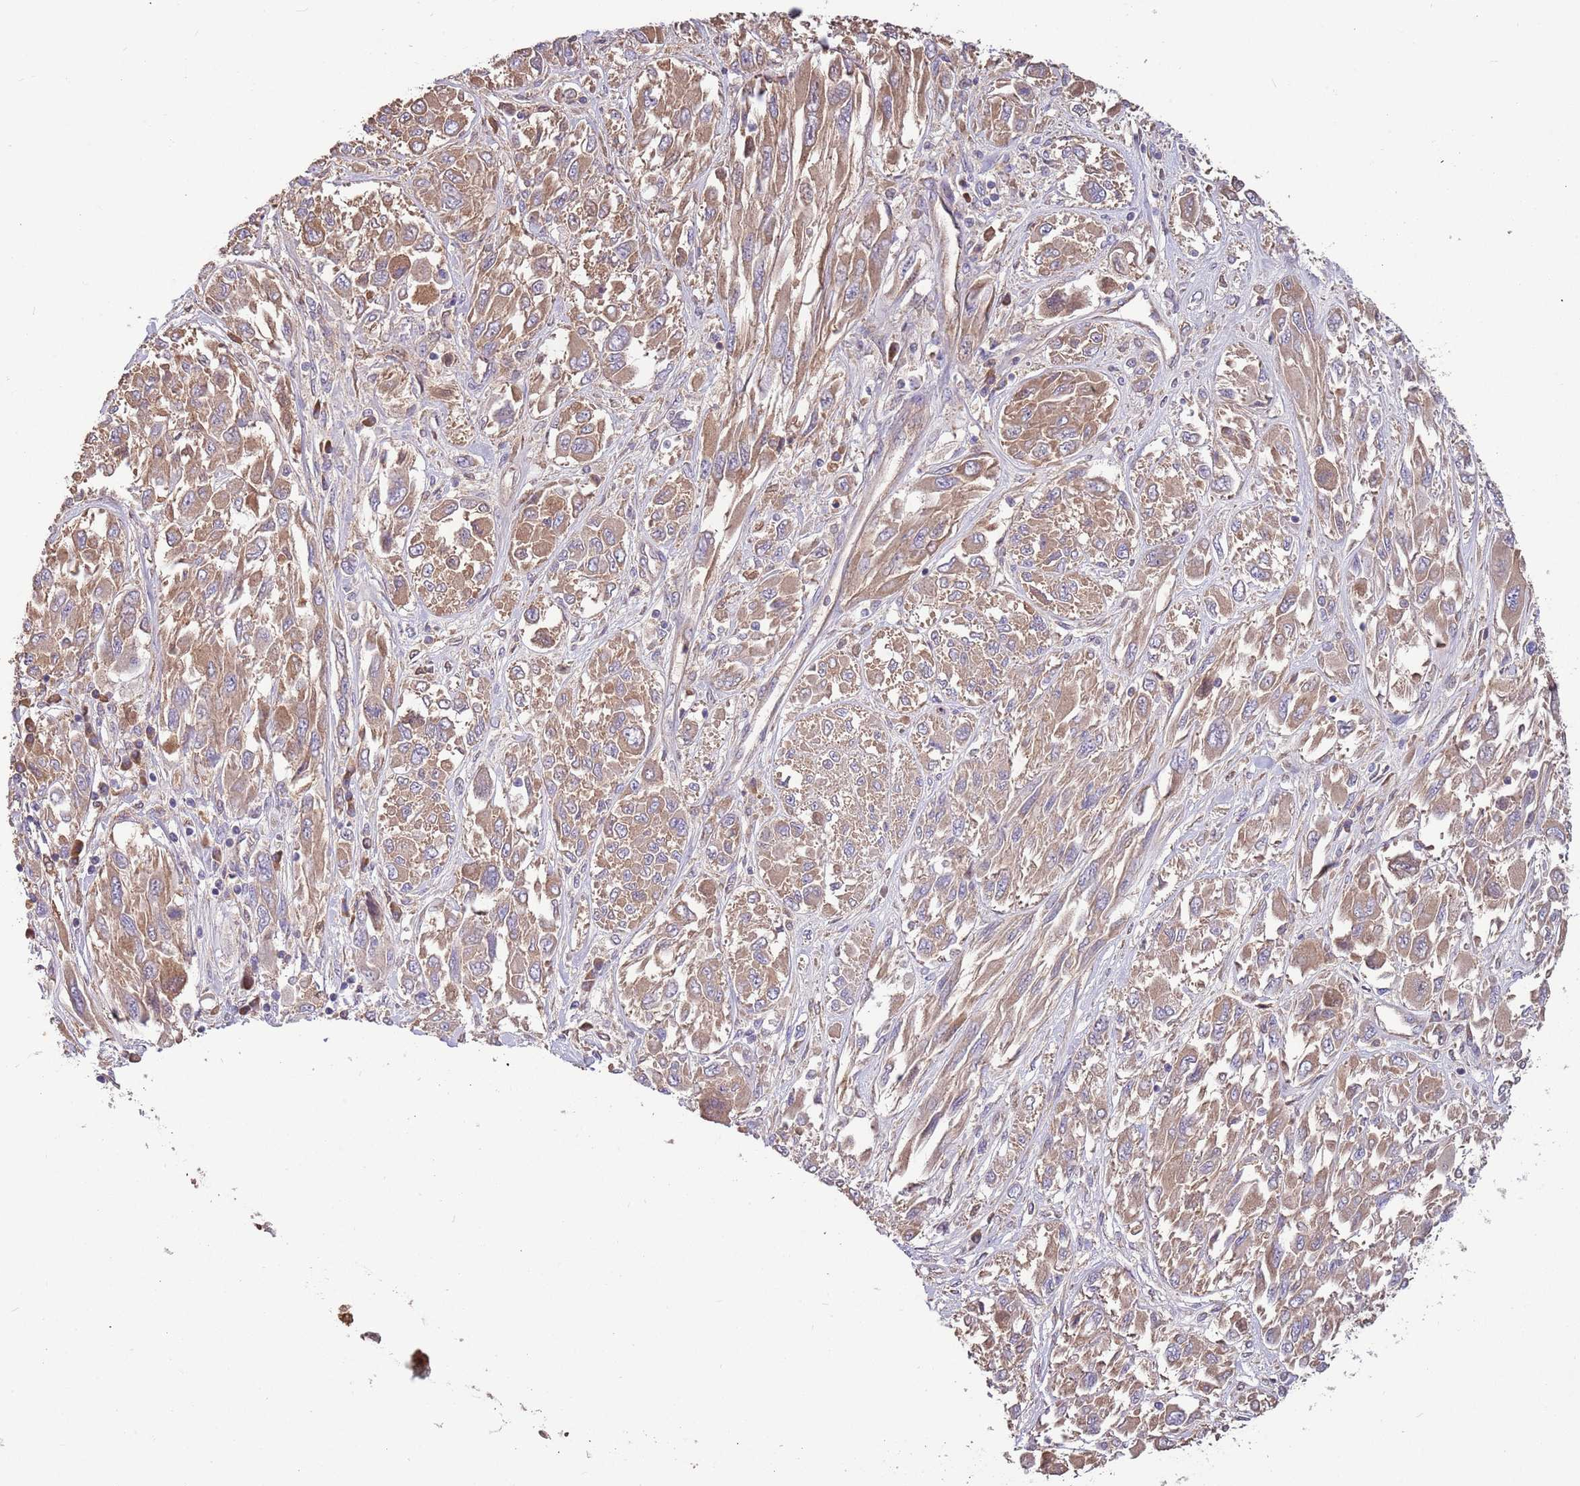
{"staining": {"intensity": "moderate", "quantity": ">75%", "location": "cytoplasmic/membranous"}, "tissue": "melanoma", "cell_type": "Tumor cells", "image_type": "cancer", "snomed": [{"axis": "morphology", "description": "Malignant melanoma, NOS"}, {"axis": "topography", "description": "Skin"}], "caption": "Human melanoma stained for a protein (brown) displays moderate cytoplasmic/membranous positive expression in approximately >75% of tumor cells.", "gene": "TRMO", "patient": {"sex": "female", "age": 91}}